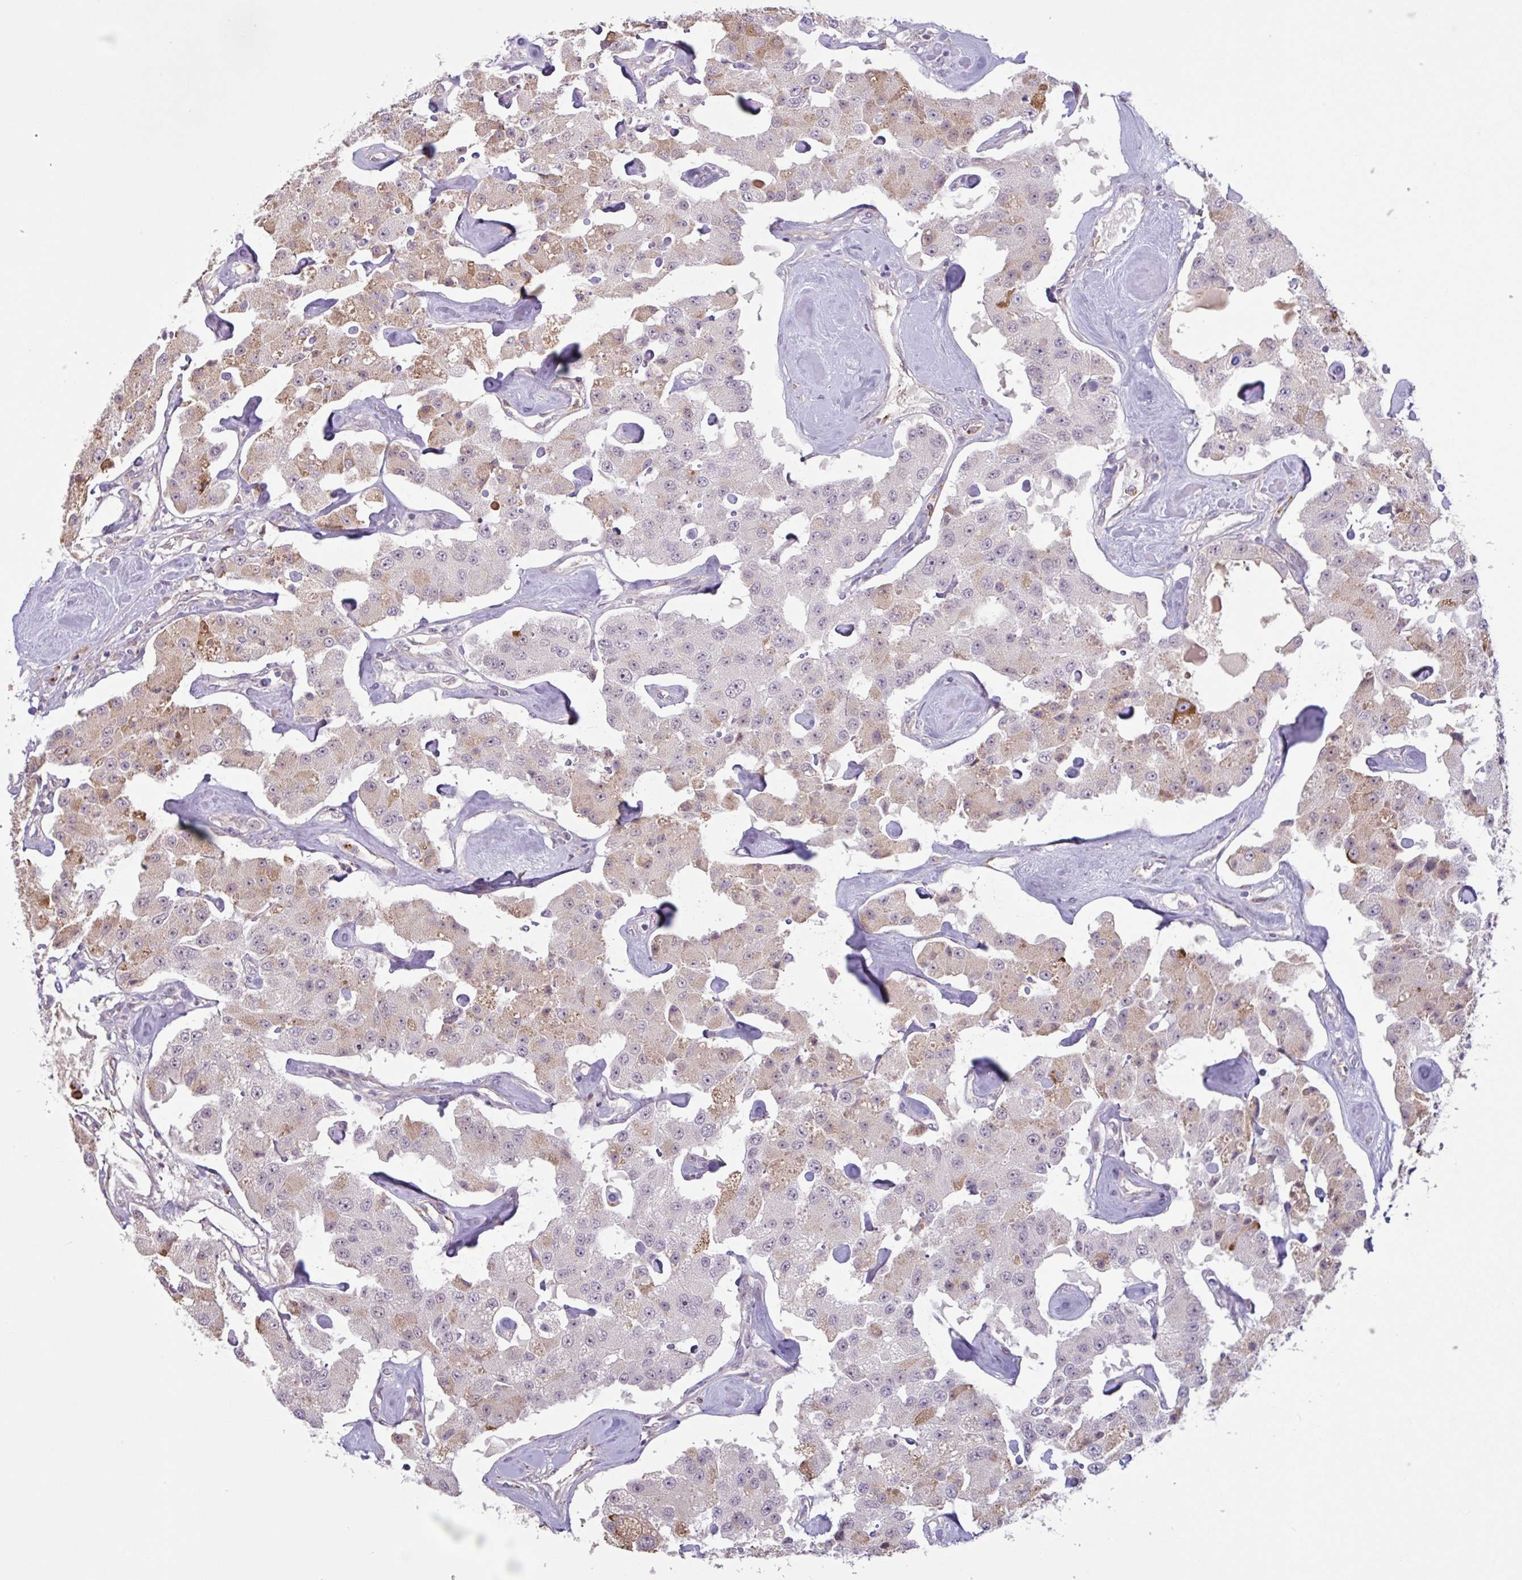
{"staining": {"intensity": "weak", "quantity": "25%-75%", "location": "cytoplasmic/membranous,nuclear"}, "tissue": "carcinoid", "cell_type": "Tumor cells", "image_type": "cancer", "snomed": [{"axis": "morphology", "description": "Carcinoid, malignant, NOS"}, {"axis": "topography", "description": "Pancreas"}], "caption": "Carcinoid (malignant) tissue displays weak cytoplasmic/membranous and nuclear expression in approximately 25%-75% of tumor cells, visualized by immunohistochemistry.", "gene": "TAF1D", "patient": {"sex": "male", "age": 41}}